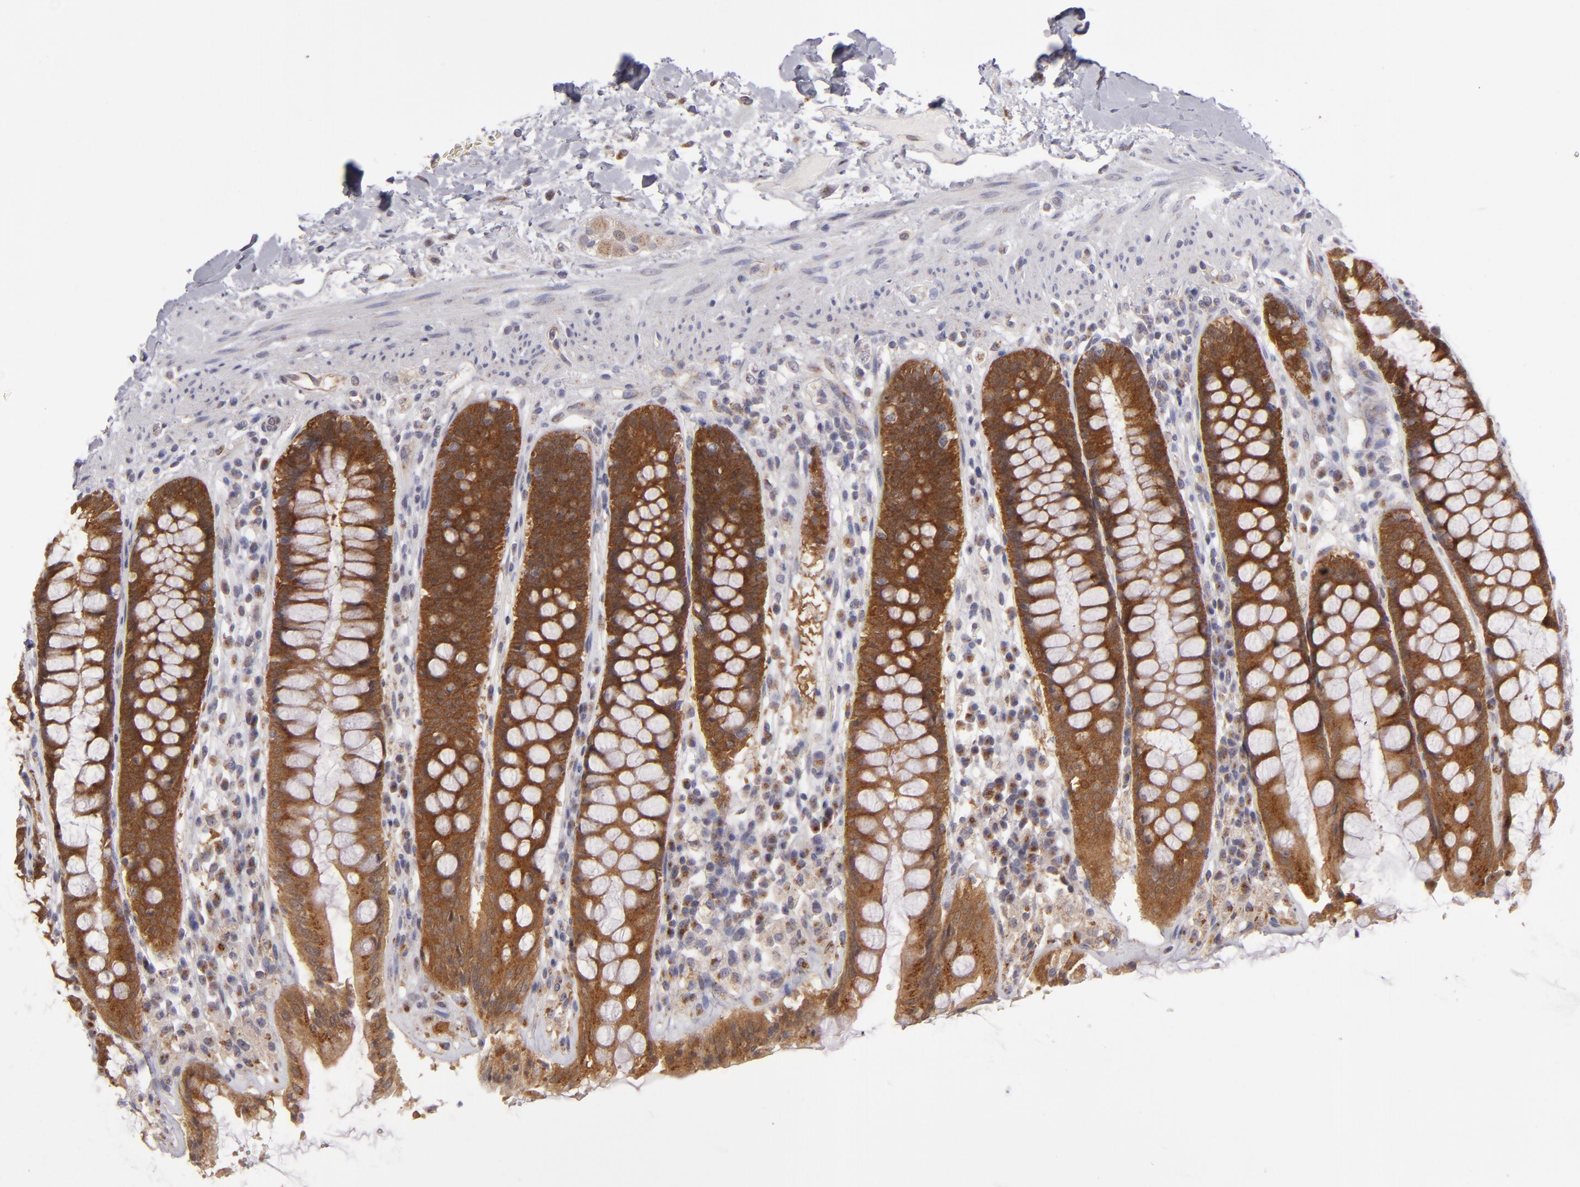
{"staining": {"intensity": "strong", "quantity": ">75%", "location": "cytoplasmic/membranous"}, "tissue": "rectum", "cell_type": "Glandular cells", "image_type": "normal", "snomed": [{"axis": "morphology", "description": "Normal tissue, NOS"}, {"axis": "topography", "description": "Rectum"}], "caption": "IHC of normal human rectum shows high levels of strong cytoplasmic/membranous expression in approximately >75% of glandular cells. (DAB IHC, brown staining for protein, blue staining for nuclei).", "gene": "SH2D4A", "patient": {"sex": "female", "age": 46}}